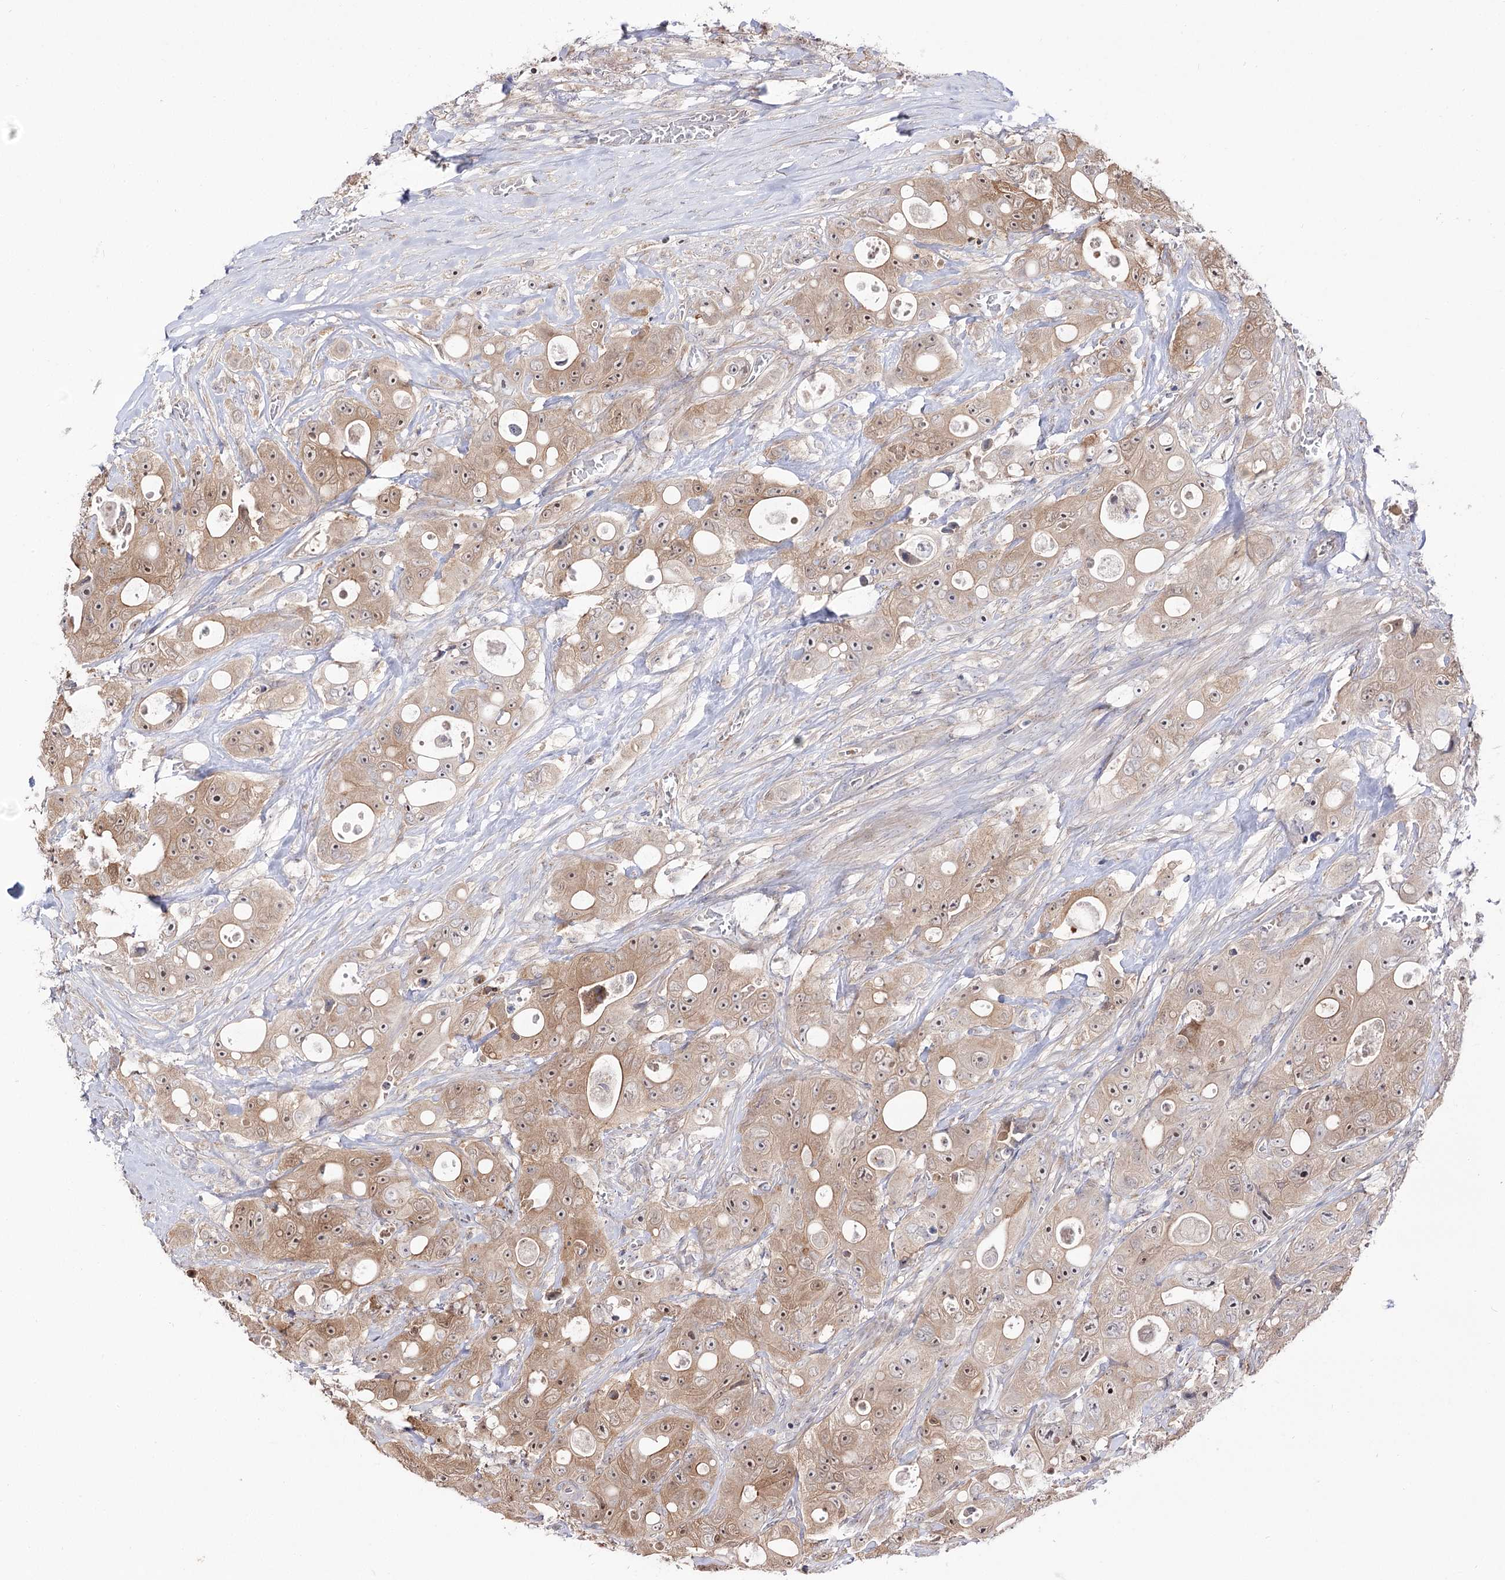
{"staining": {"intensity": "moderate", "quantity": "25%-75%", "location": "cytoplasmic/membranous,nuclear"}, "tissue": "colorectal cancer", "cell_type": "Tumor cells", "image_type": "cancer", "snomed": [{"axis": "morphology", "description": "Adenocarcinoma, NOS"}, {"axis": "topography", "description": "Colon"}], "caption": "A histopathology image showing moderate cytoplasmic/membranous and nuclear staining in about 25%-75% of tumor cells in adenocarcinoma (colorectal), as visualized by brown immunohistochemical staining.", "gene": "C11orf80", "patient": {"sex": "female", "age": 46}}